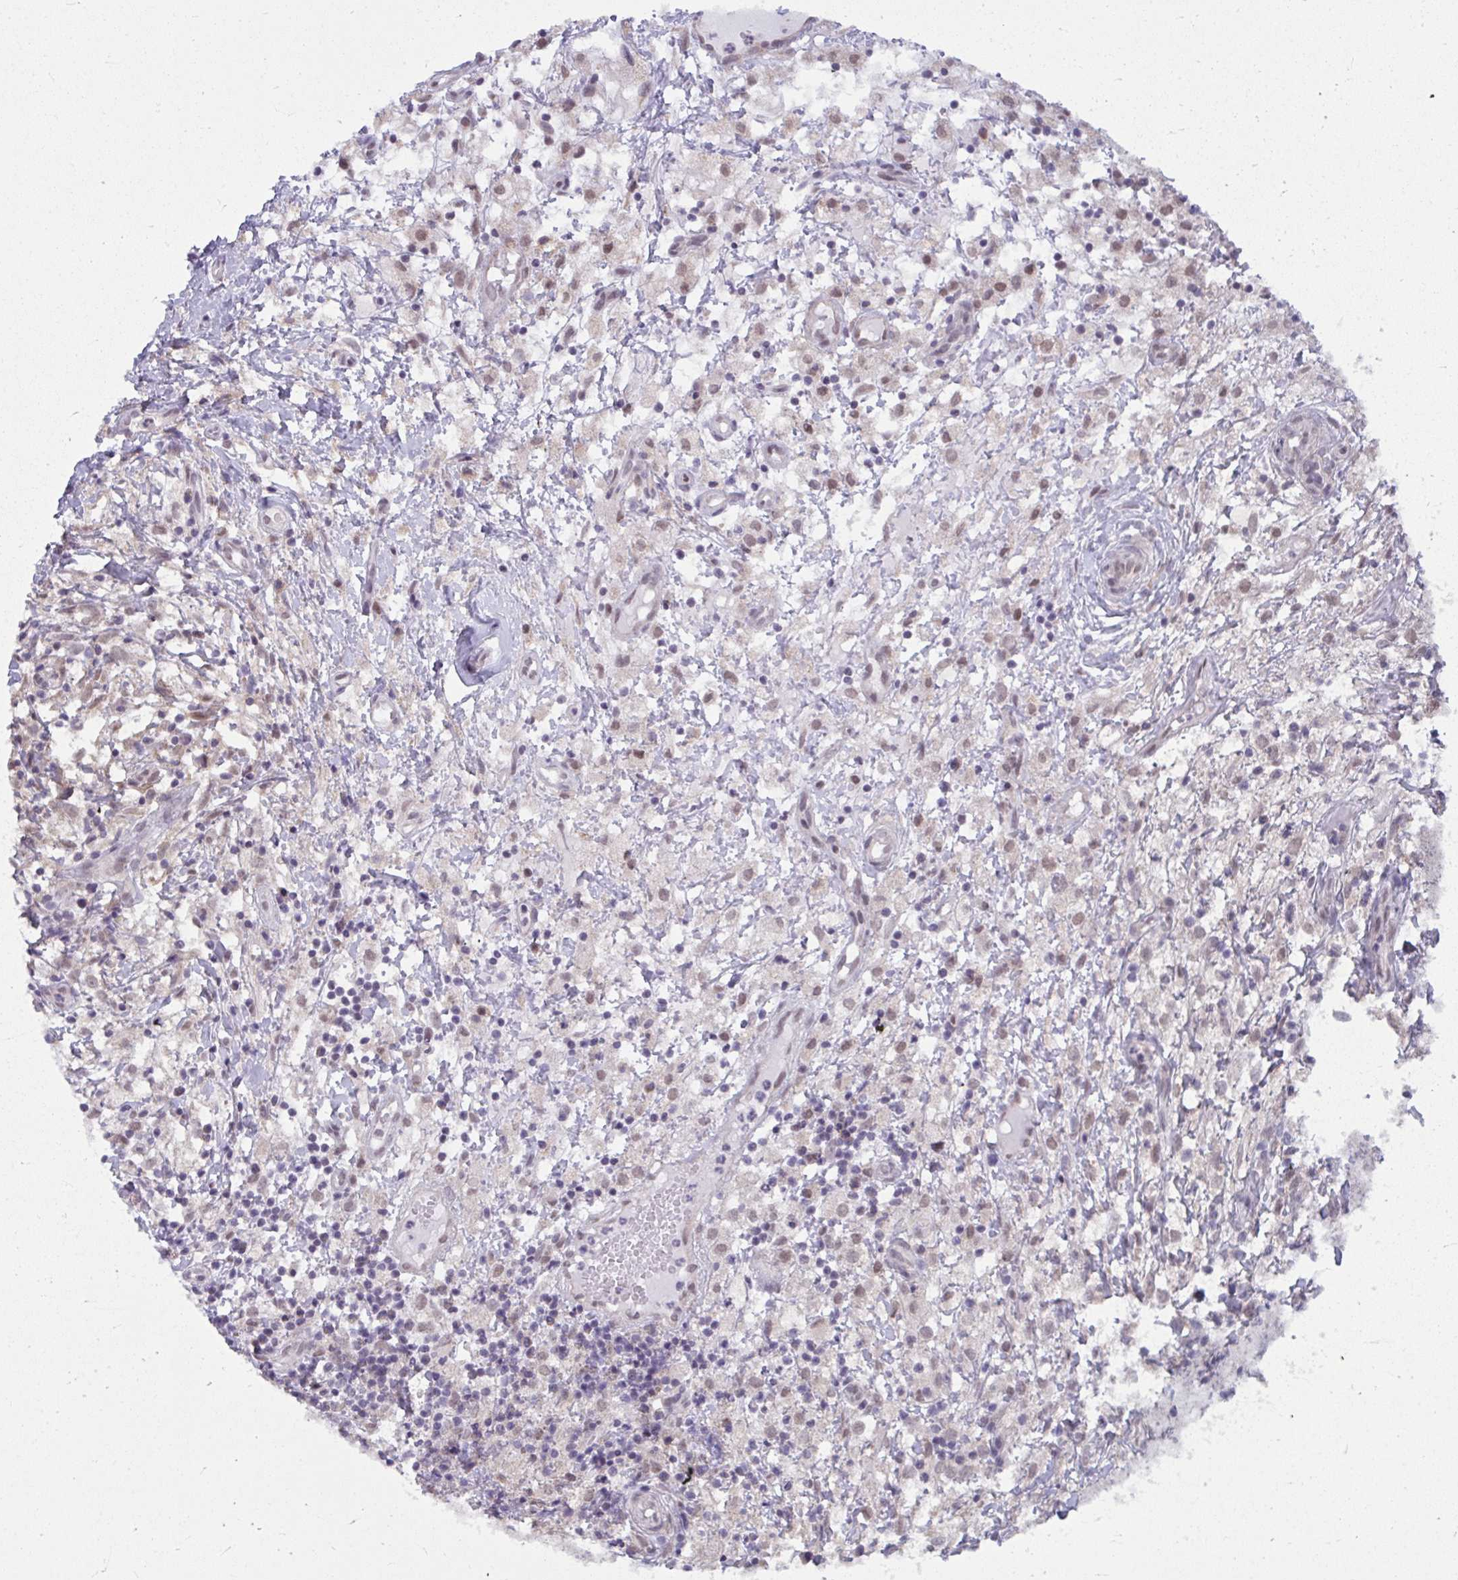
{"staining": {"intensity": "negative", "quantity": "none", "location": "none"}, "tissue": "lymphoma", "cell_type": "Tumor cells", "image_type": "cancer", "snomed": [{"axis": "morphology", "description": "Hodgkin's disease, NOS"}, {"axis": "topography", "description": "No Tissue"}], "caption": "Immunohistochemical staining of human lymphoma shows no significant positivity in tumor cells.", "gene": "NMNAT1", "patient": {"sex": "female", "age": 21}}